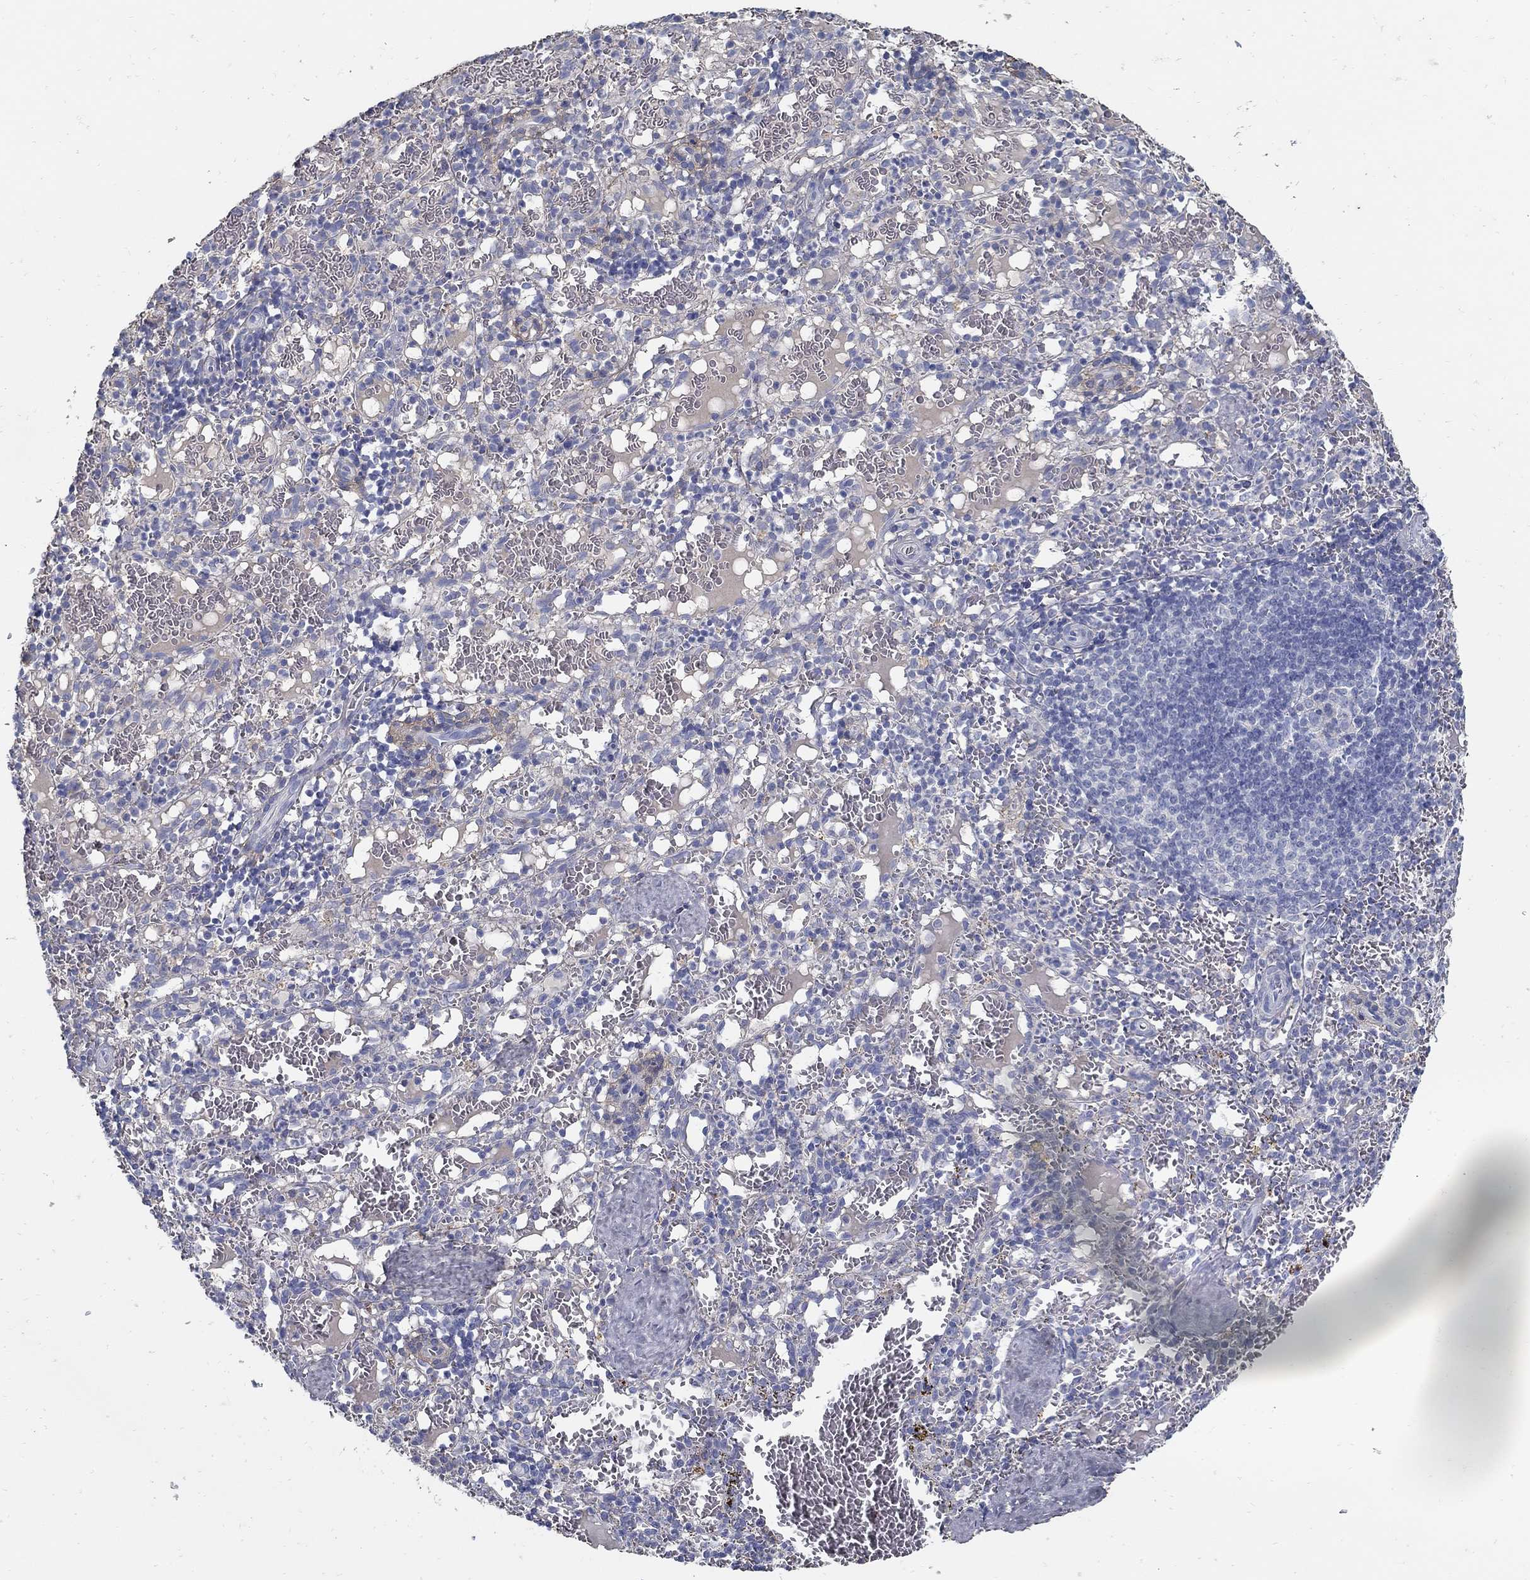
{"staining": {"intensity": "negative", "quantity": "none", "location": "none"}, "tissue": "spleen", "cell_type": "Cells in red pulp", "image_type": "normal", "snomed": [{"axis": "morphology", "description": "Normal tissue, NOS"}, {"axis": "topography", "description": "Spleen"}], "caption": "An IHC micrograph of normal spleen is shown. There is no staining in cells in red pulp of spleen.", "gene": "TGFBI", "patient": {"sex": "male", "age": 11}}